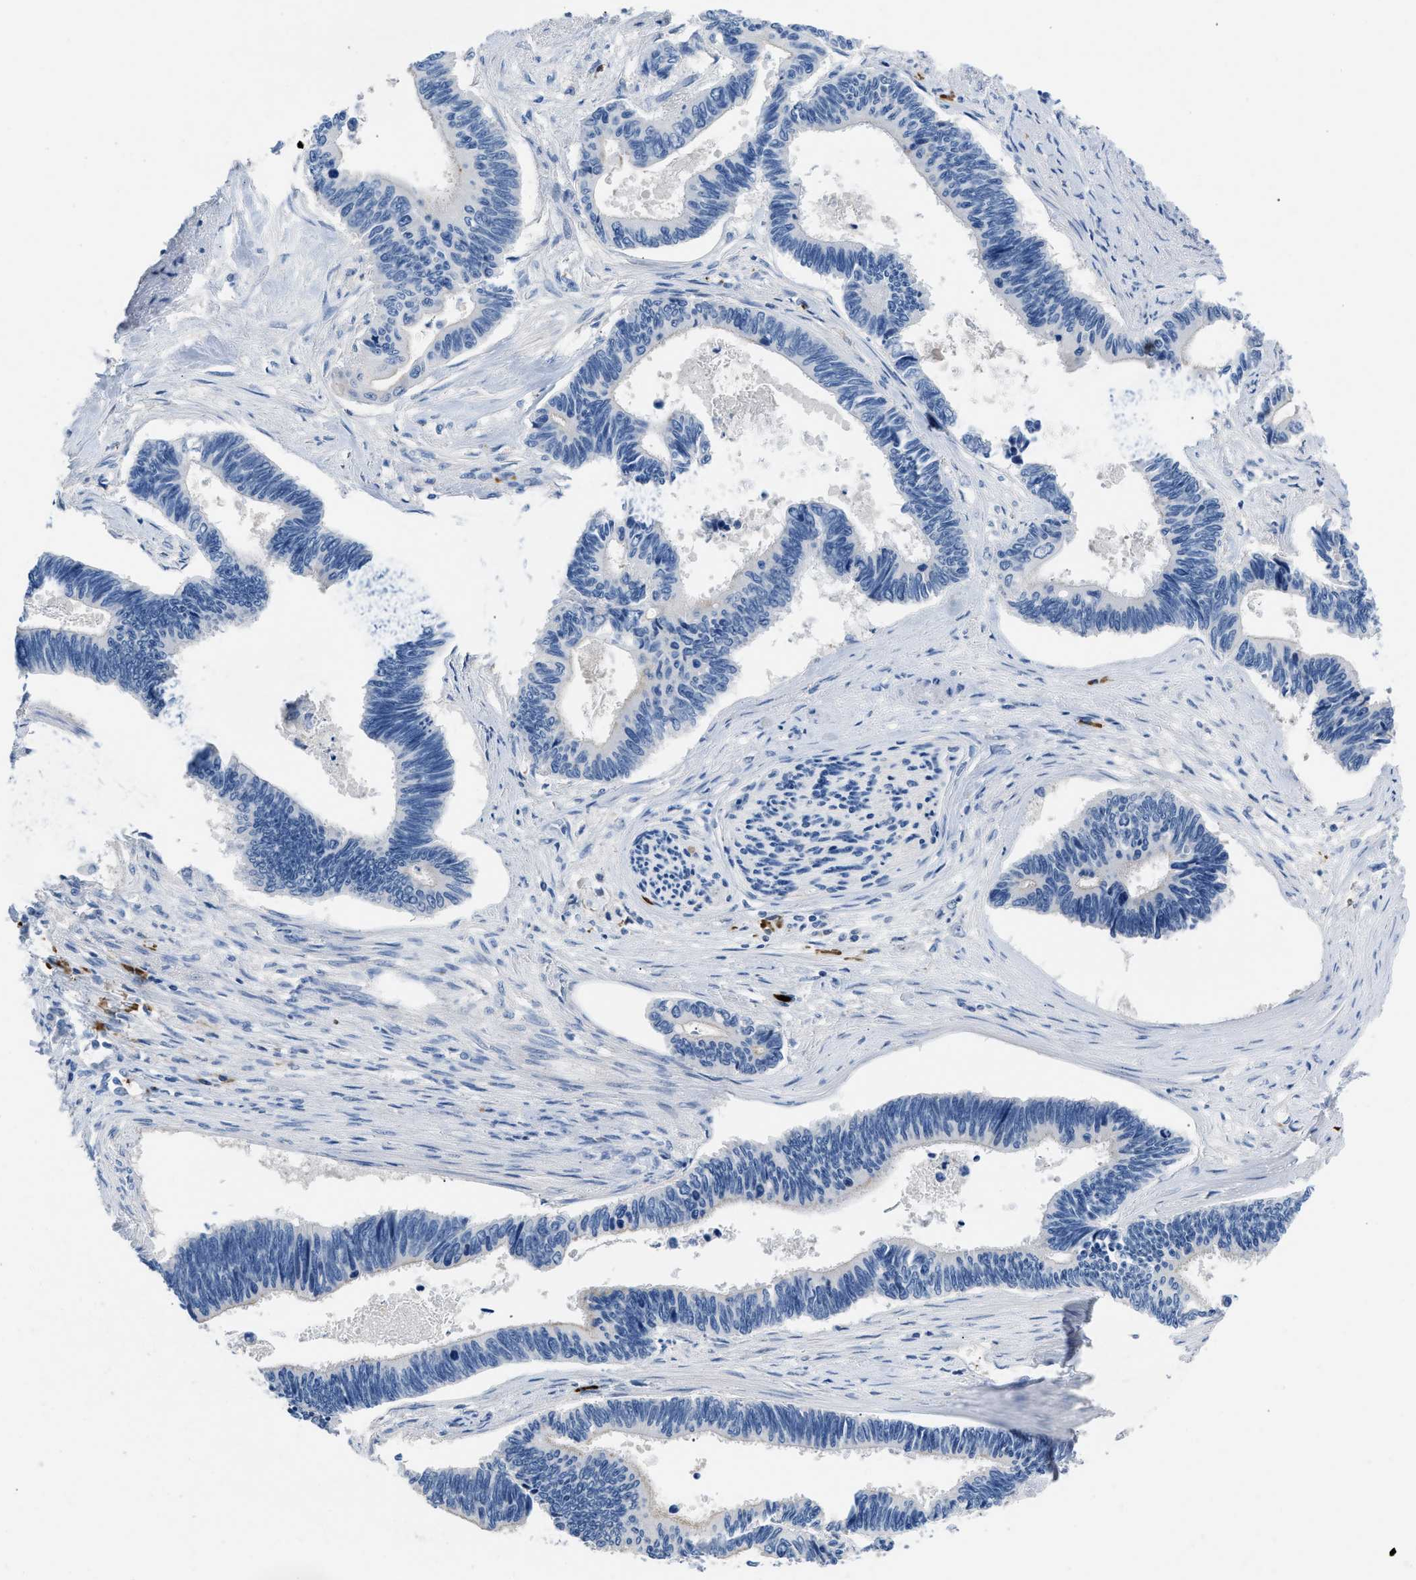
{"staining": {"intensity": "negative", "quantity": "none", "location": "none"}, "tissue": "pancreatic cancer", "cell_type": "Tumor cells", "image_type": "cancer", "snomed": [{"axis": "morphology", "description": "Adenocarcinoma, NOS"}, {"axis": "topography", "description": "Pancreas"}], "caption": "Adenocarcinoma (pancreatic) was stained to show a protein in brown. There is no significant staining in tumor cells. Brightfield microscopy of IHC stained with DAB (brown) and hematoxylin (blue), captured at high magnification.", "gene": "FGF18", "patient": {"sex": "female", "age": 70}}